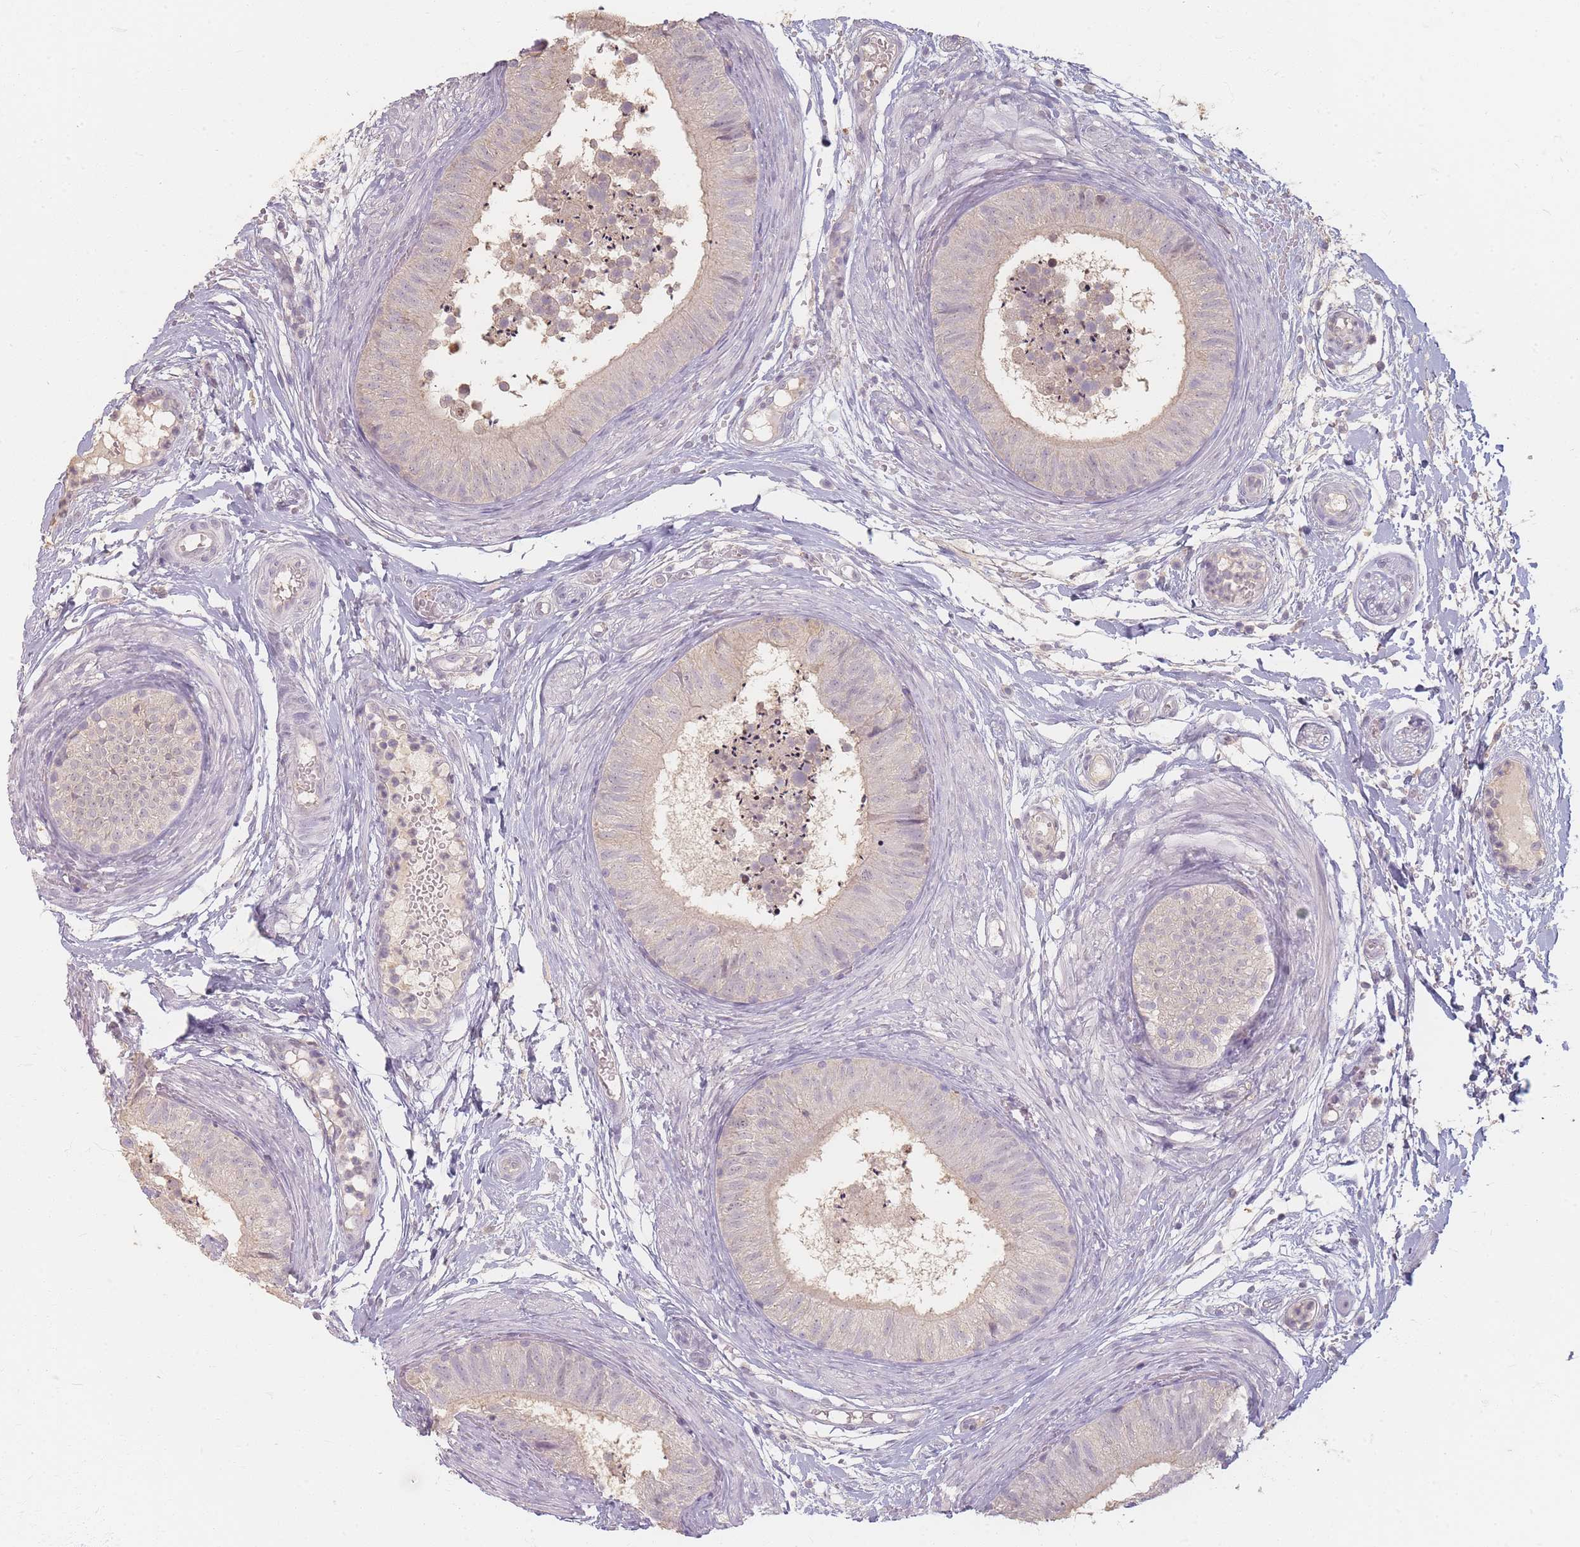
{"staining": {"intensity": "negative", "quantity": "none", "location": "none"}, "tissue": "epididymis", "cell_type": "Glandular cells", "image_type": "normal", "snomed": [{"axis": "morphology", "description": "Normal tissue, NOS"}, {"axis": "topography", "description": "Epididymis"}], "caption": "This is an immunohistochemistry histopathology image of normal epididymis. There is no staining in glandular cells.", "gene": "RFTN1", "patient": {"sex": "male", "age": 15}}